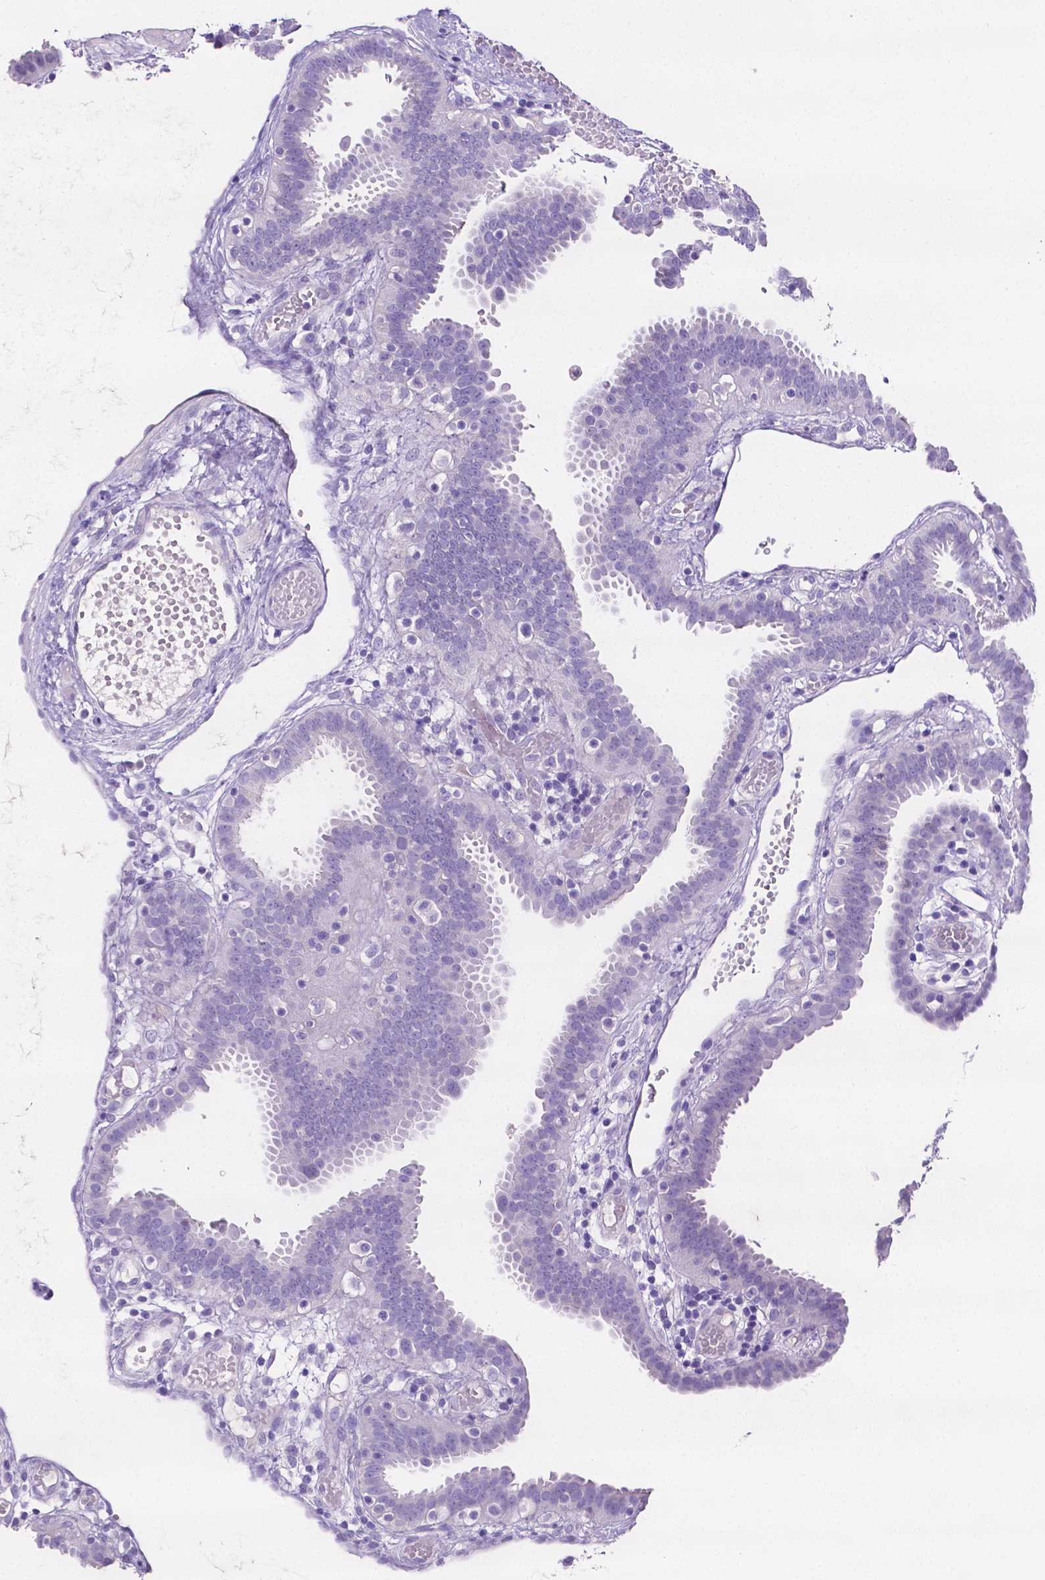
{"staining": {"intensity": "negative", "quantity": "none", "location": "none"}, "tissue": "fallopian tube", "cell_type": "Glandular cells", "image_type": "normal", "snomed": [{"axis": "morphology", "description": "Normal tissue, NOS"}, {"axis": "topography", "description": "Fallopian tube"}], "caption": "Glandular cells are negative for protein expression in benign human fallopian tube. (Stains: DAB (3,3'-diaminobenzidine) immunohistochemistry with hematoxylin counter stain, Microscopy: brightfield microscopy at high magnification).", "gene": "SLC22A2", "patient": {"sex": "female", "age": 37}}